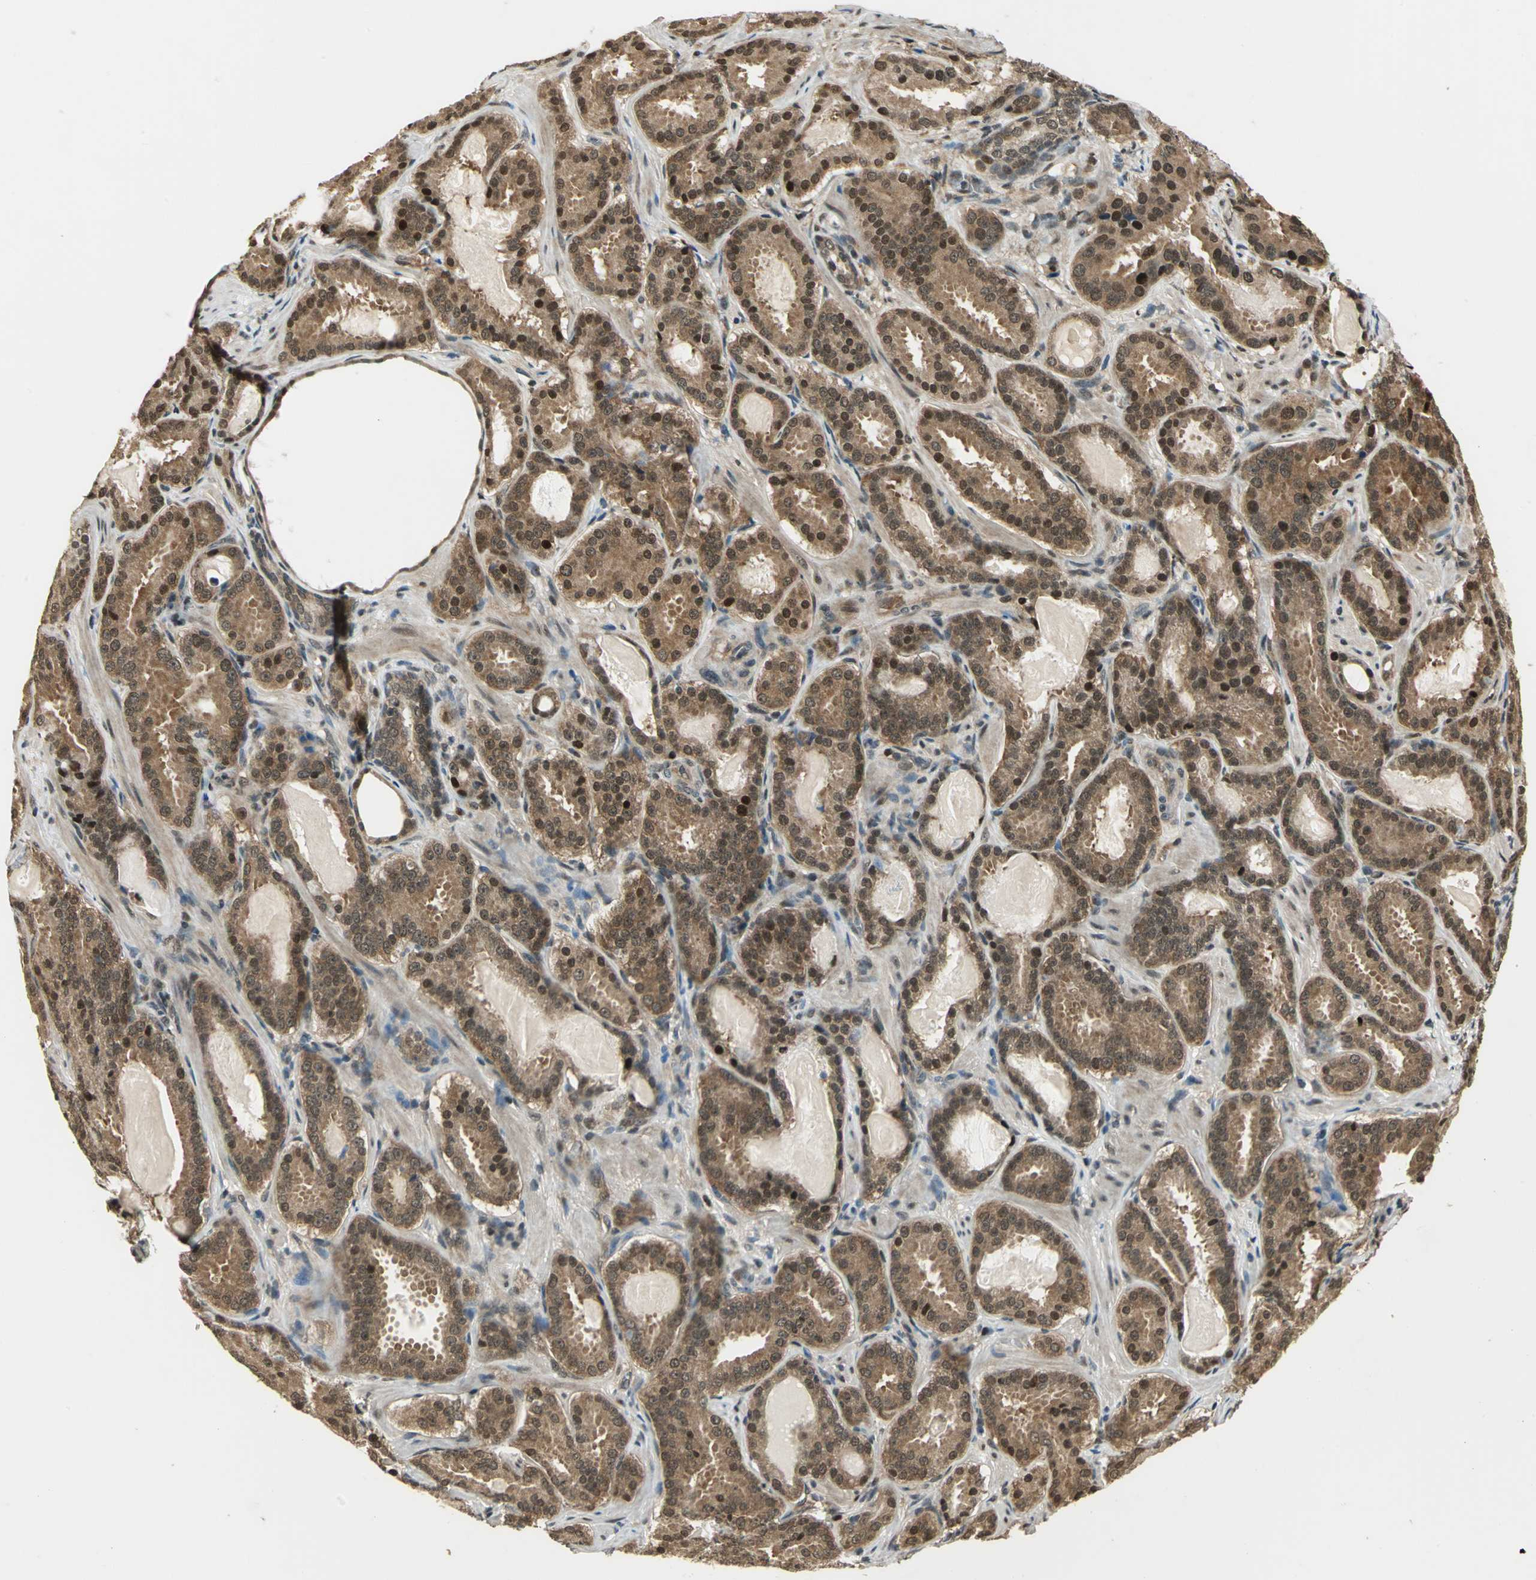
{"staining": {"intensity": "moderate", "quantity": ">75%", "location": "cytoplasmic/membranous,nuclear"}, "tissue": "prostate cancer", "cell_type": "Tumor cells", "image_type": "cancer", "snomed": [{"axis": "morphology", "description": "Adenocarcinoma, Low grade"}, {"axis": "topography", "description": "Prostate"}], "caption": "Low-grade adenocarcinoma (prostate) stained for a protein displays moderate cytoplasmic/membranous and nuclear positivity in tumor cells. (IHC, brightfield microscopy, high magnification).", "gene": "PSMC3", "patient": {"sex": "male", "age": 59}}